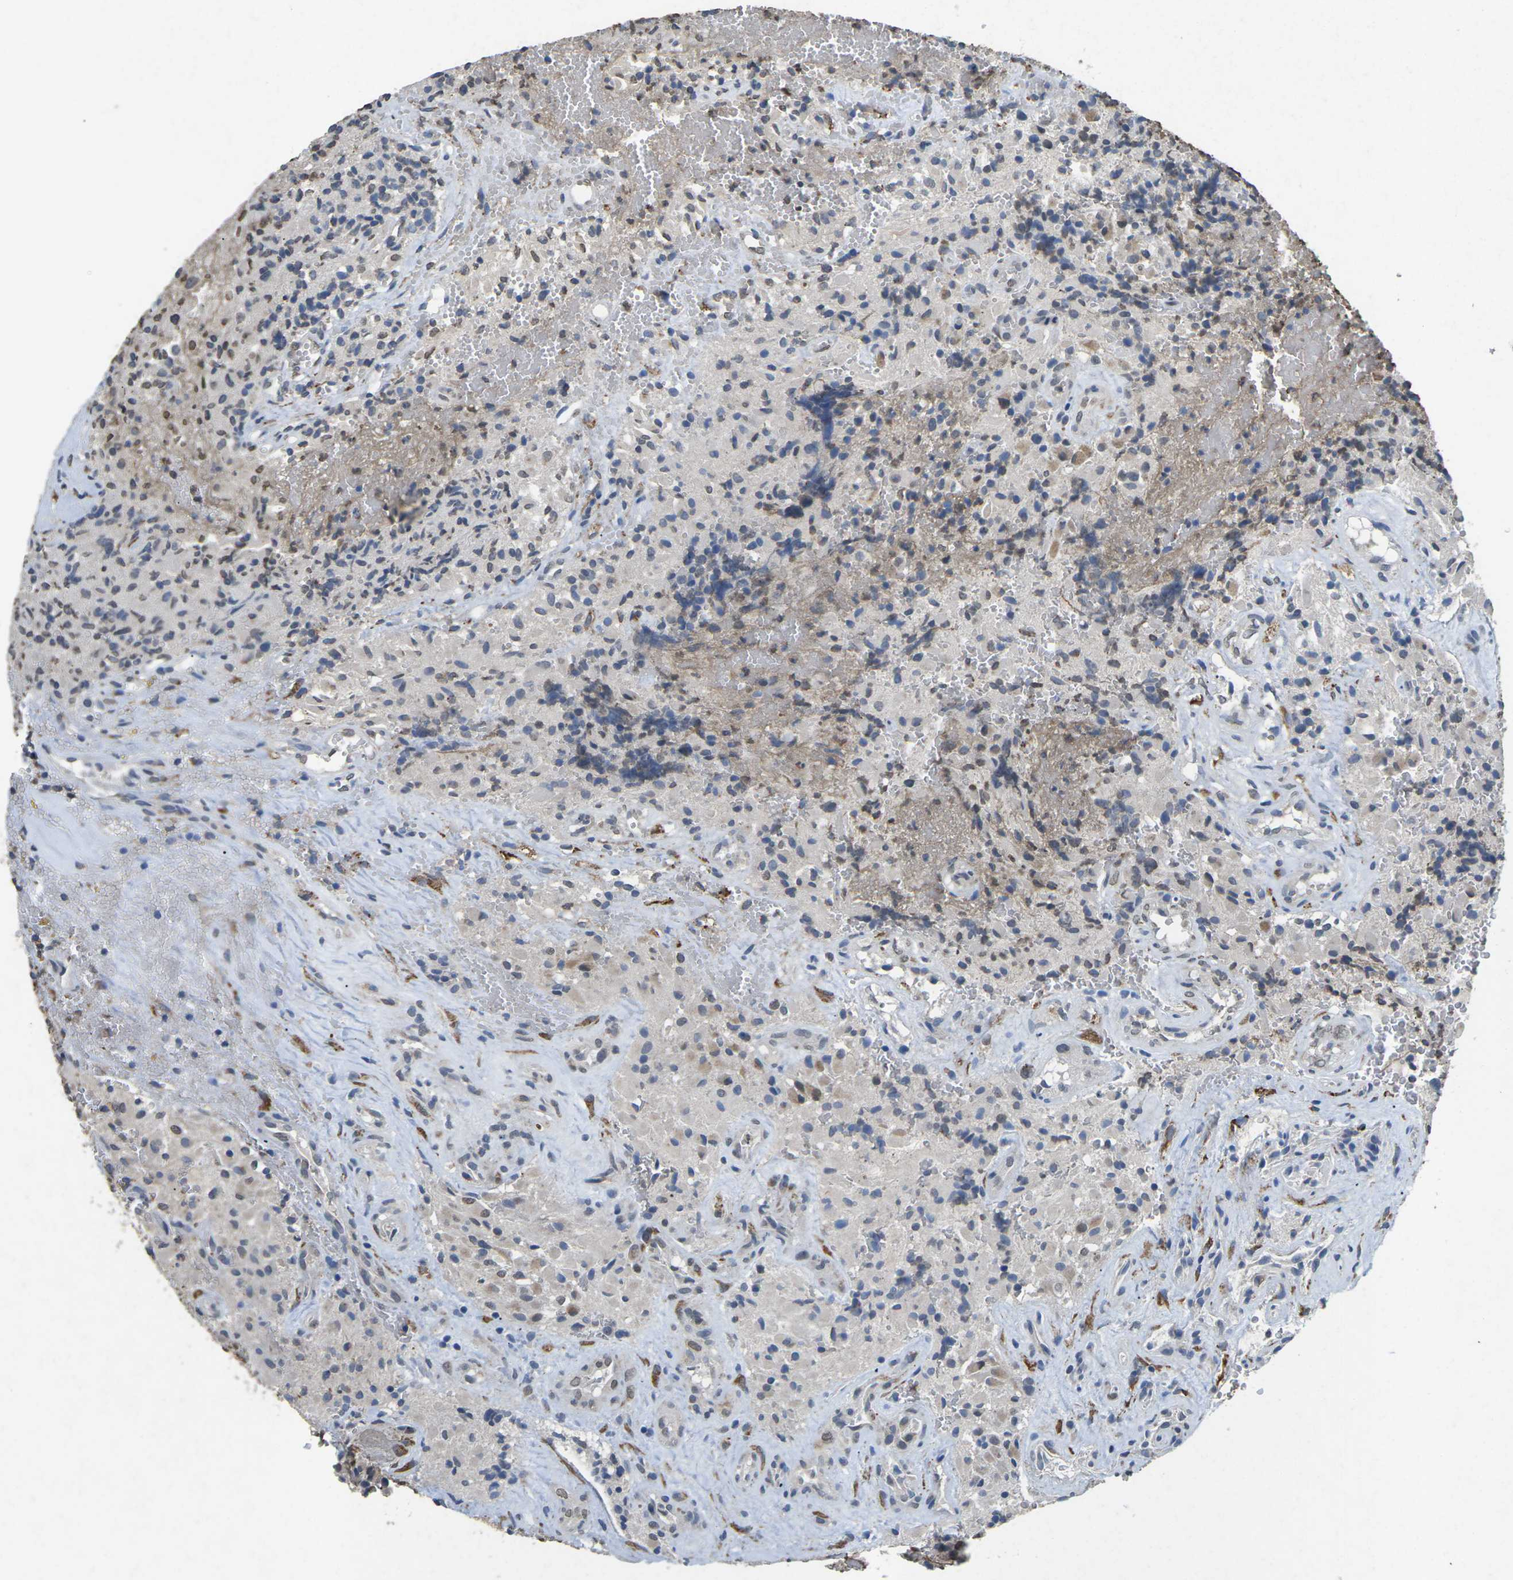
{"staining": {"intensity": "weak", "quantity": "<25%", "location": "nuclear"}, "tissue": "glioma", "cell_type": "Tumor cells", "image_type": "cancer", "snomed": [{"axis": "morphology", "description": "Glioma, malignant, High grade"}, {"axis": "topography", "description": "Brain"}], "caption": "The immunohistochemistry histopathology image has no significant staining in tumor cells of glioma tissue.", "gene": "SCNN1B", "patient": {"sex": "male", "age": 71}}